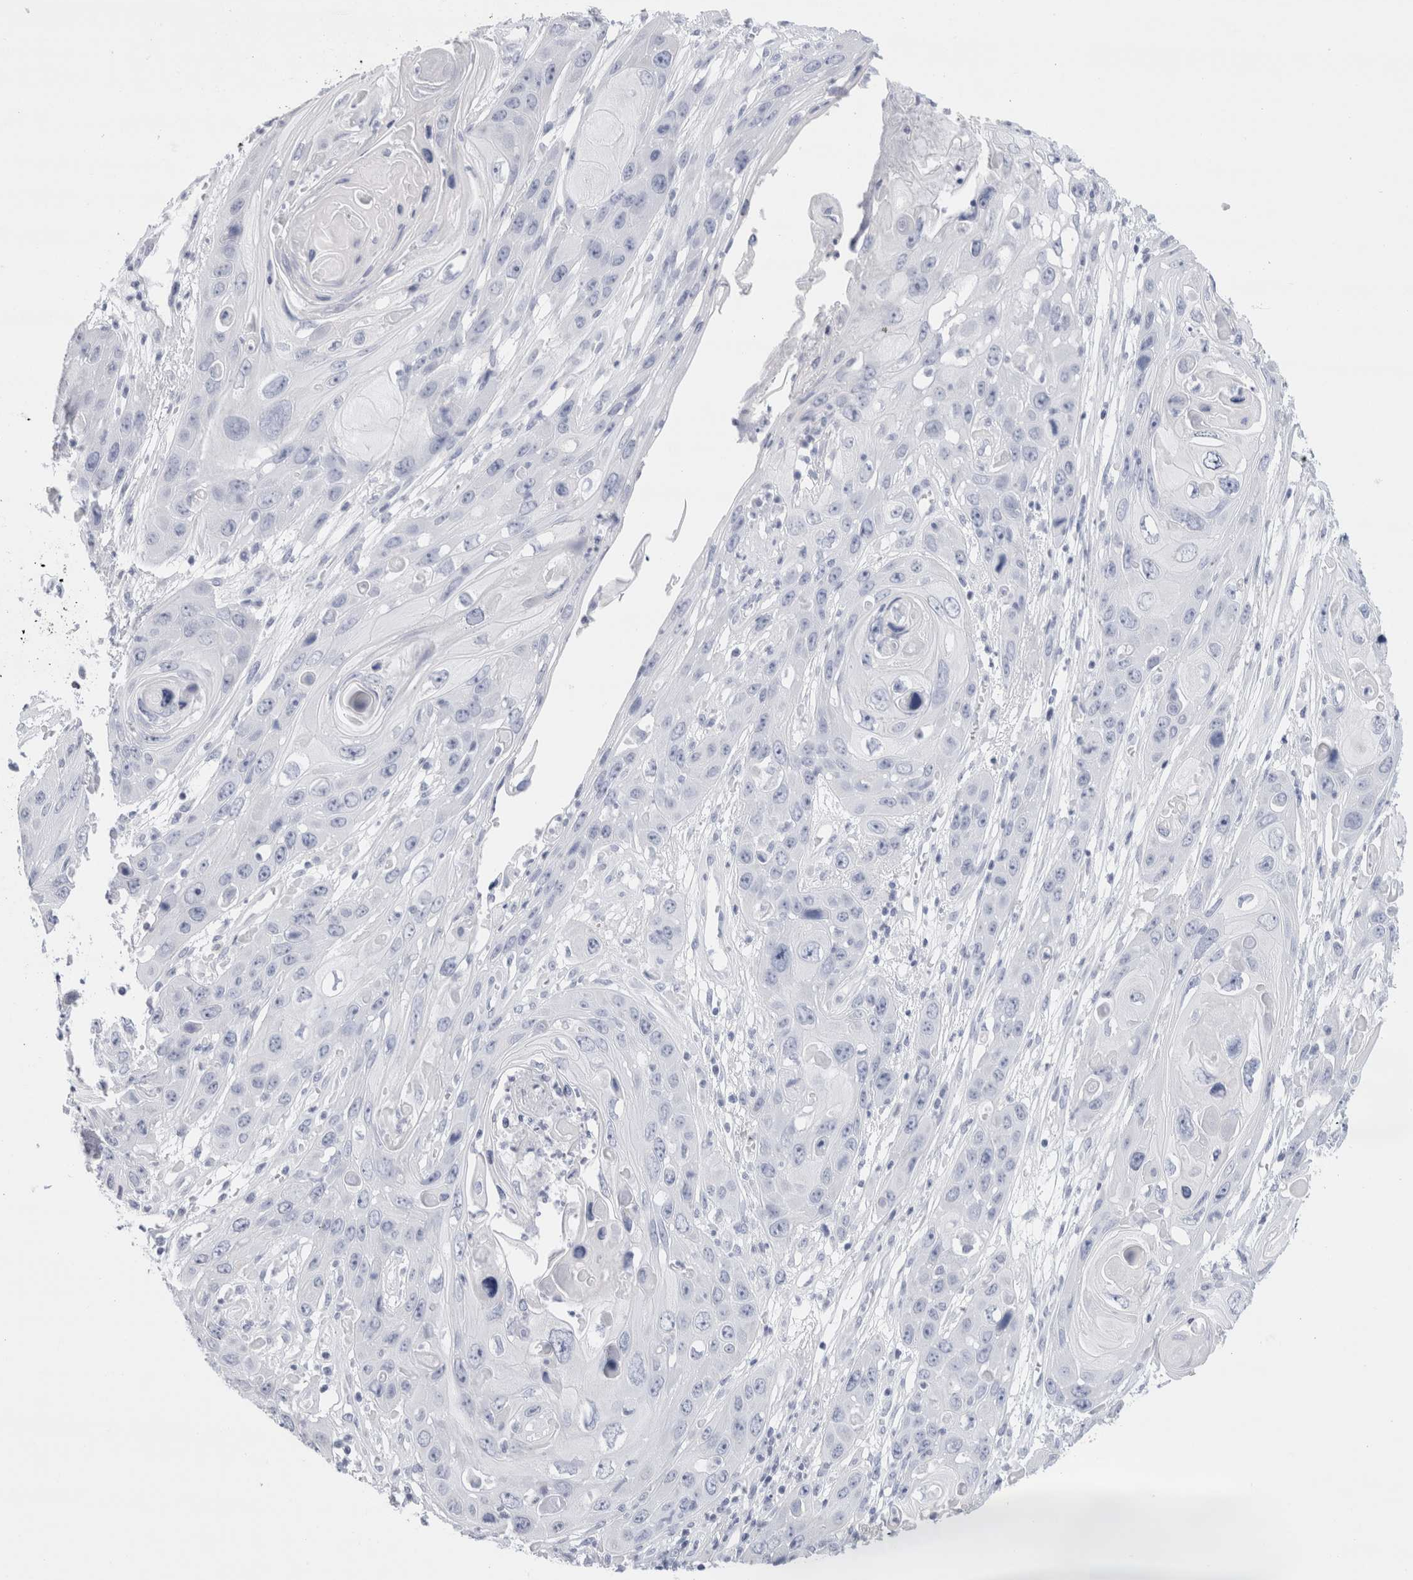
{"staining": {"intensity": "negative", "quantity": "none", "location": "none"}, "tissue": "skin cancer", "cell_type": "Tumor cells", "image_type": "cancer", "snomed": [{"axis": "morphology", "description": "Squamous cell carcinoma, NOS"}, {"axis": "topography", "description": "Skin"}], "caption": "Skin cancer (squamous cell carcinoma) was stained to show a protein in brown. There is no significant staining in tumor cells.", "gene": "ECHDC2", "patient": {"sex": "male", "age": 55}}